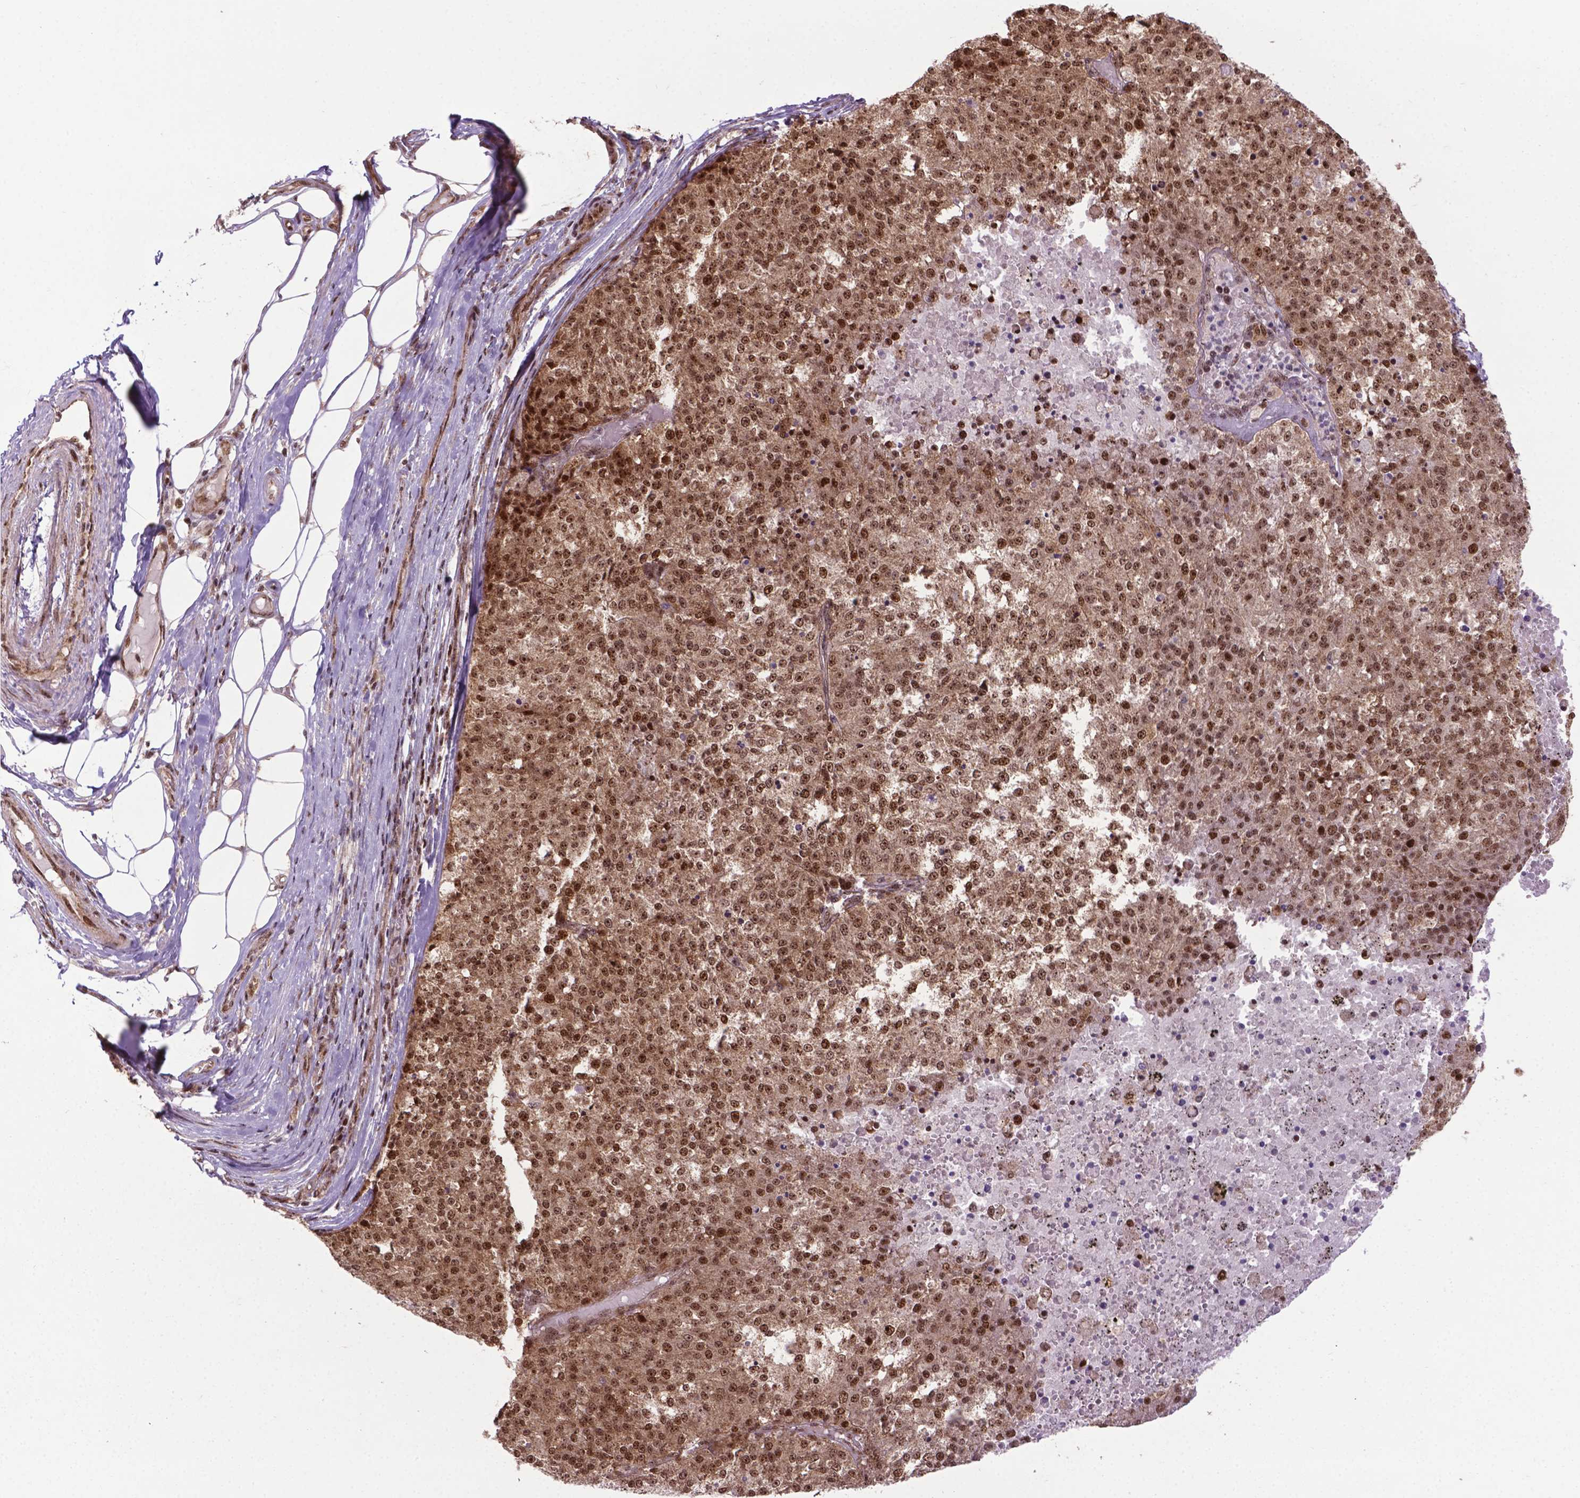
{"staining": {"intensity": "moderate", "quantity": ">75%", "location": "nuclear"}, "tissue": "melanoma", "cell_type": "Tumor cells", "image_type": "cancer", "snomed": [{"axis": "morphology", "description": "Malignant melanoma, Metastatic site"}, {"axis": "topography", "description": "Lymph node"}], "caption": "Malignant melanoma (metastatic site) stained with DAB immunohistochemistry (IHC) displays medium levels of moderate nuclear positivity in about >75% of tumor cells.", "gene": "CSNK2A1", "patient": {"sex": "female", "age": 64}}